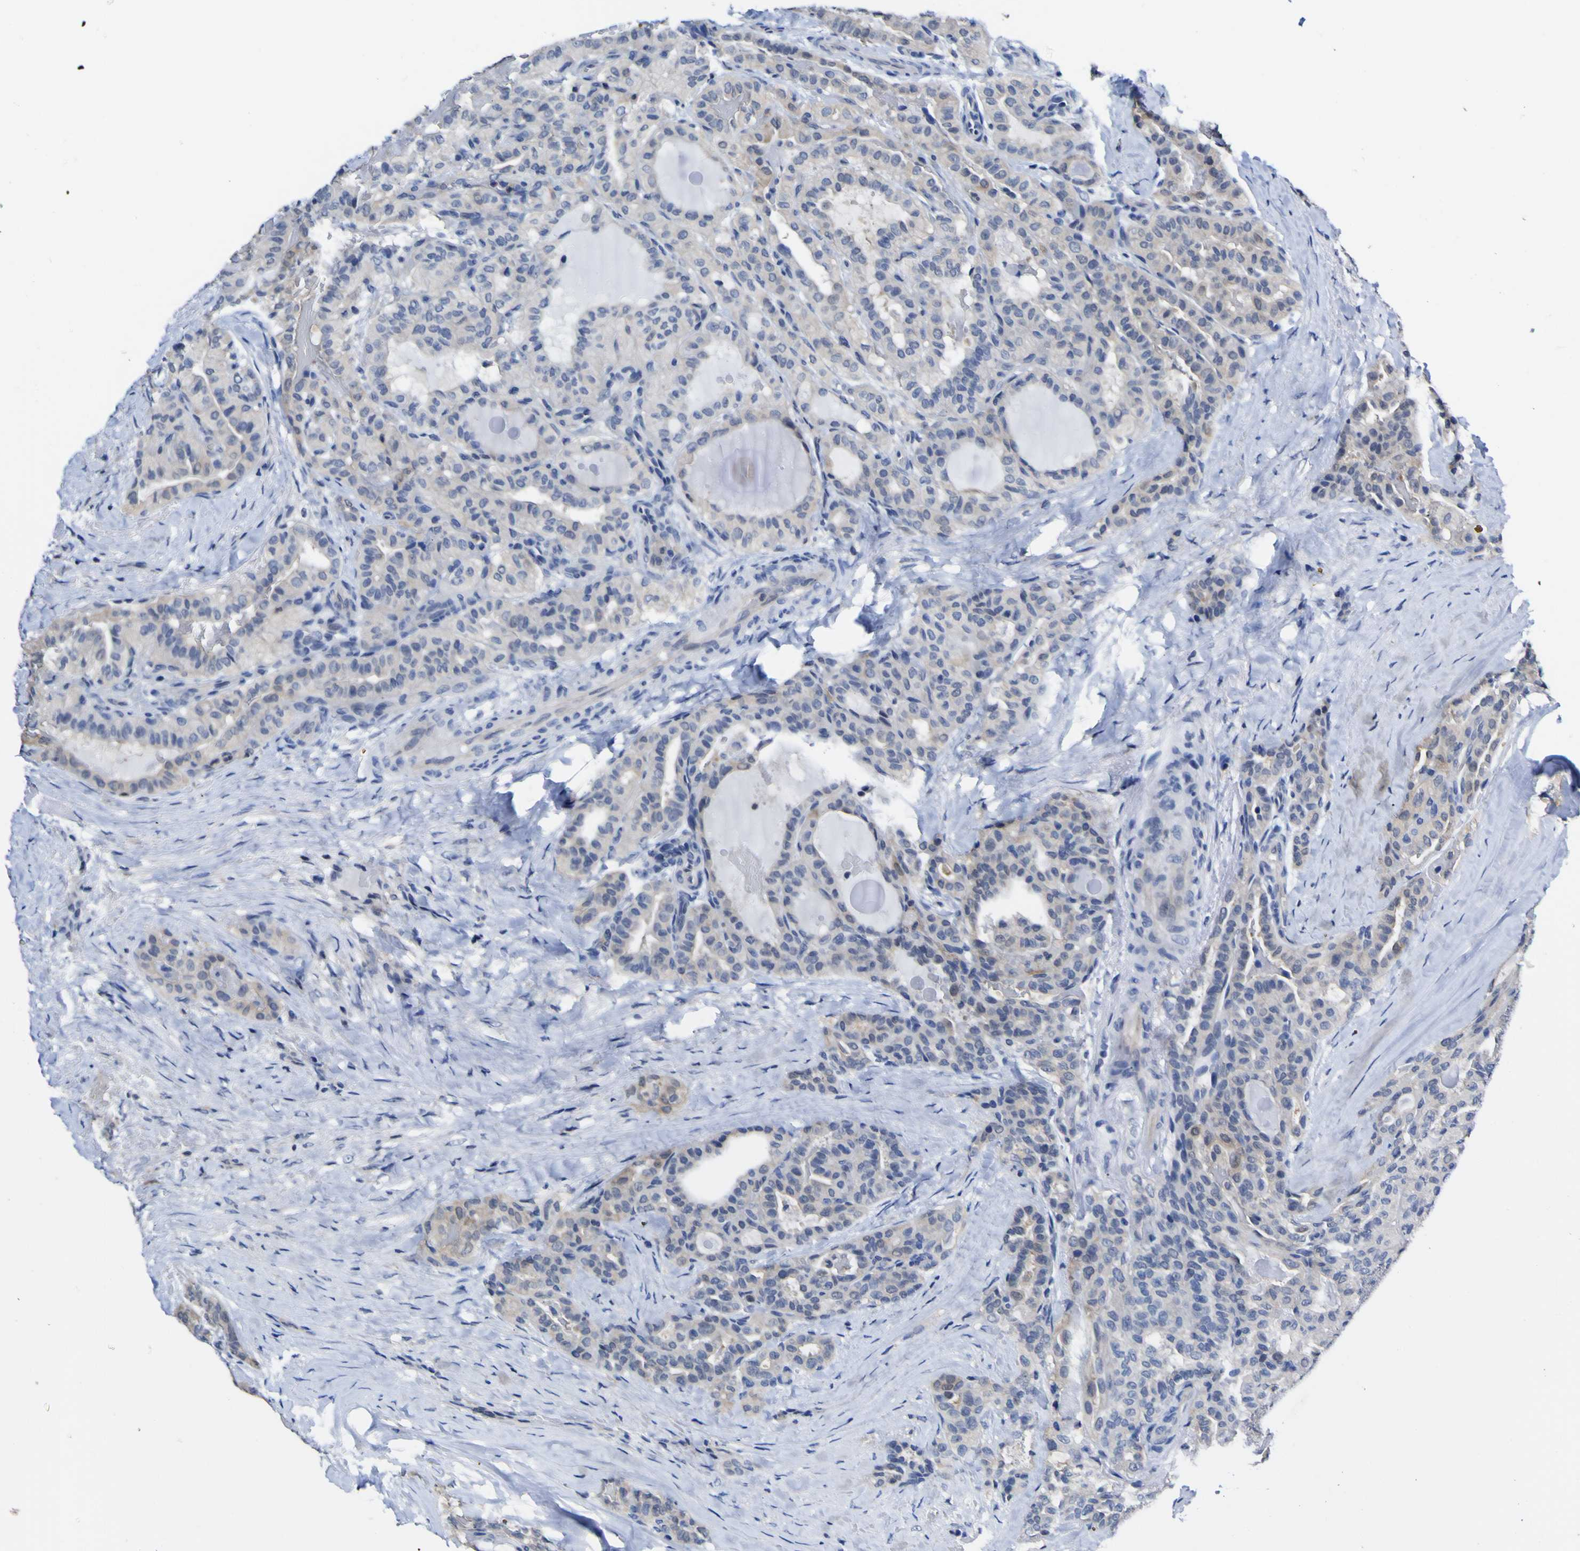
{"staining": {"intensity": "weak", "quantity": "<25%", "location": "cytoplasmic/membranous"}, "tissue": "thyroid cancer", "cell_type": "Tumor cells", "image_type": "cancer", "snomed": [{"axis": "morphology", "description": "Papillary adenocarcinoma, NOS"}, {"axis": "topography", "description": "Thyroid gland"}], "caption": "Thyroid cancer was stained to show a protein in brown. There is no significant staining in tumor cells.", "gene": "CASP6", "patient": {"sex": "male", "age": 77}}